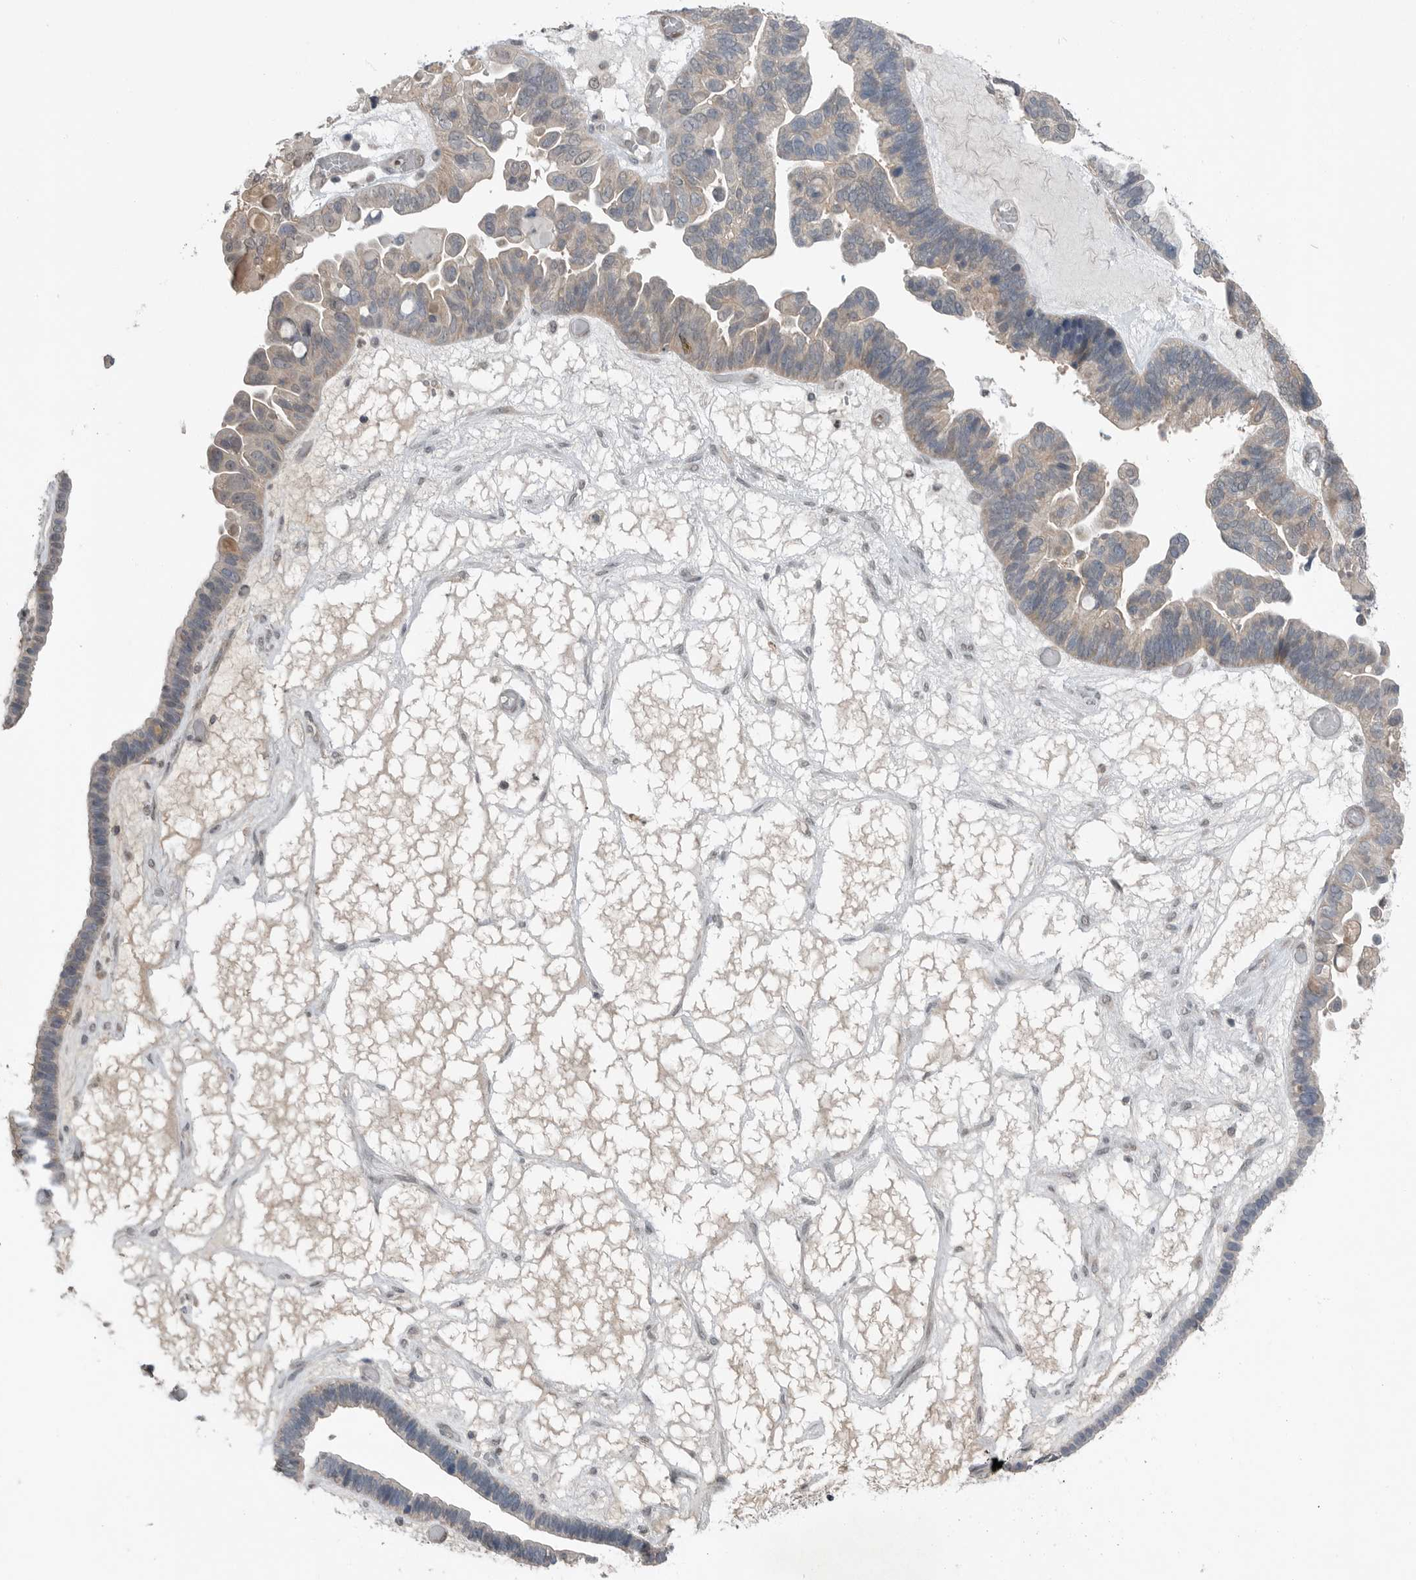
{"staining": {"intensity": "negative", "quantity": "none", "location": "none"}, "tissue": "ovarian cancer", "cell_type": "Tumor cells", "image_type": "cancer", "snomed": [{"axis": "morphology", "description": "Cystadenocarcinoma, serous, NOS"}, {"axis": "topography", "description": "Ovary"}], "caption": "Immunohistochemistry (IHC) micrograph of serous cystadenocarcinoma (ovarian) stained for a protein (brown), which reveals no positivity in tumor cells.", "gene": "MFAP3L", "patient": {"sex": "female", "age": 56}}